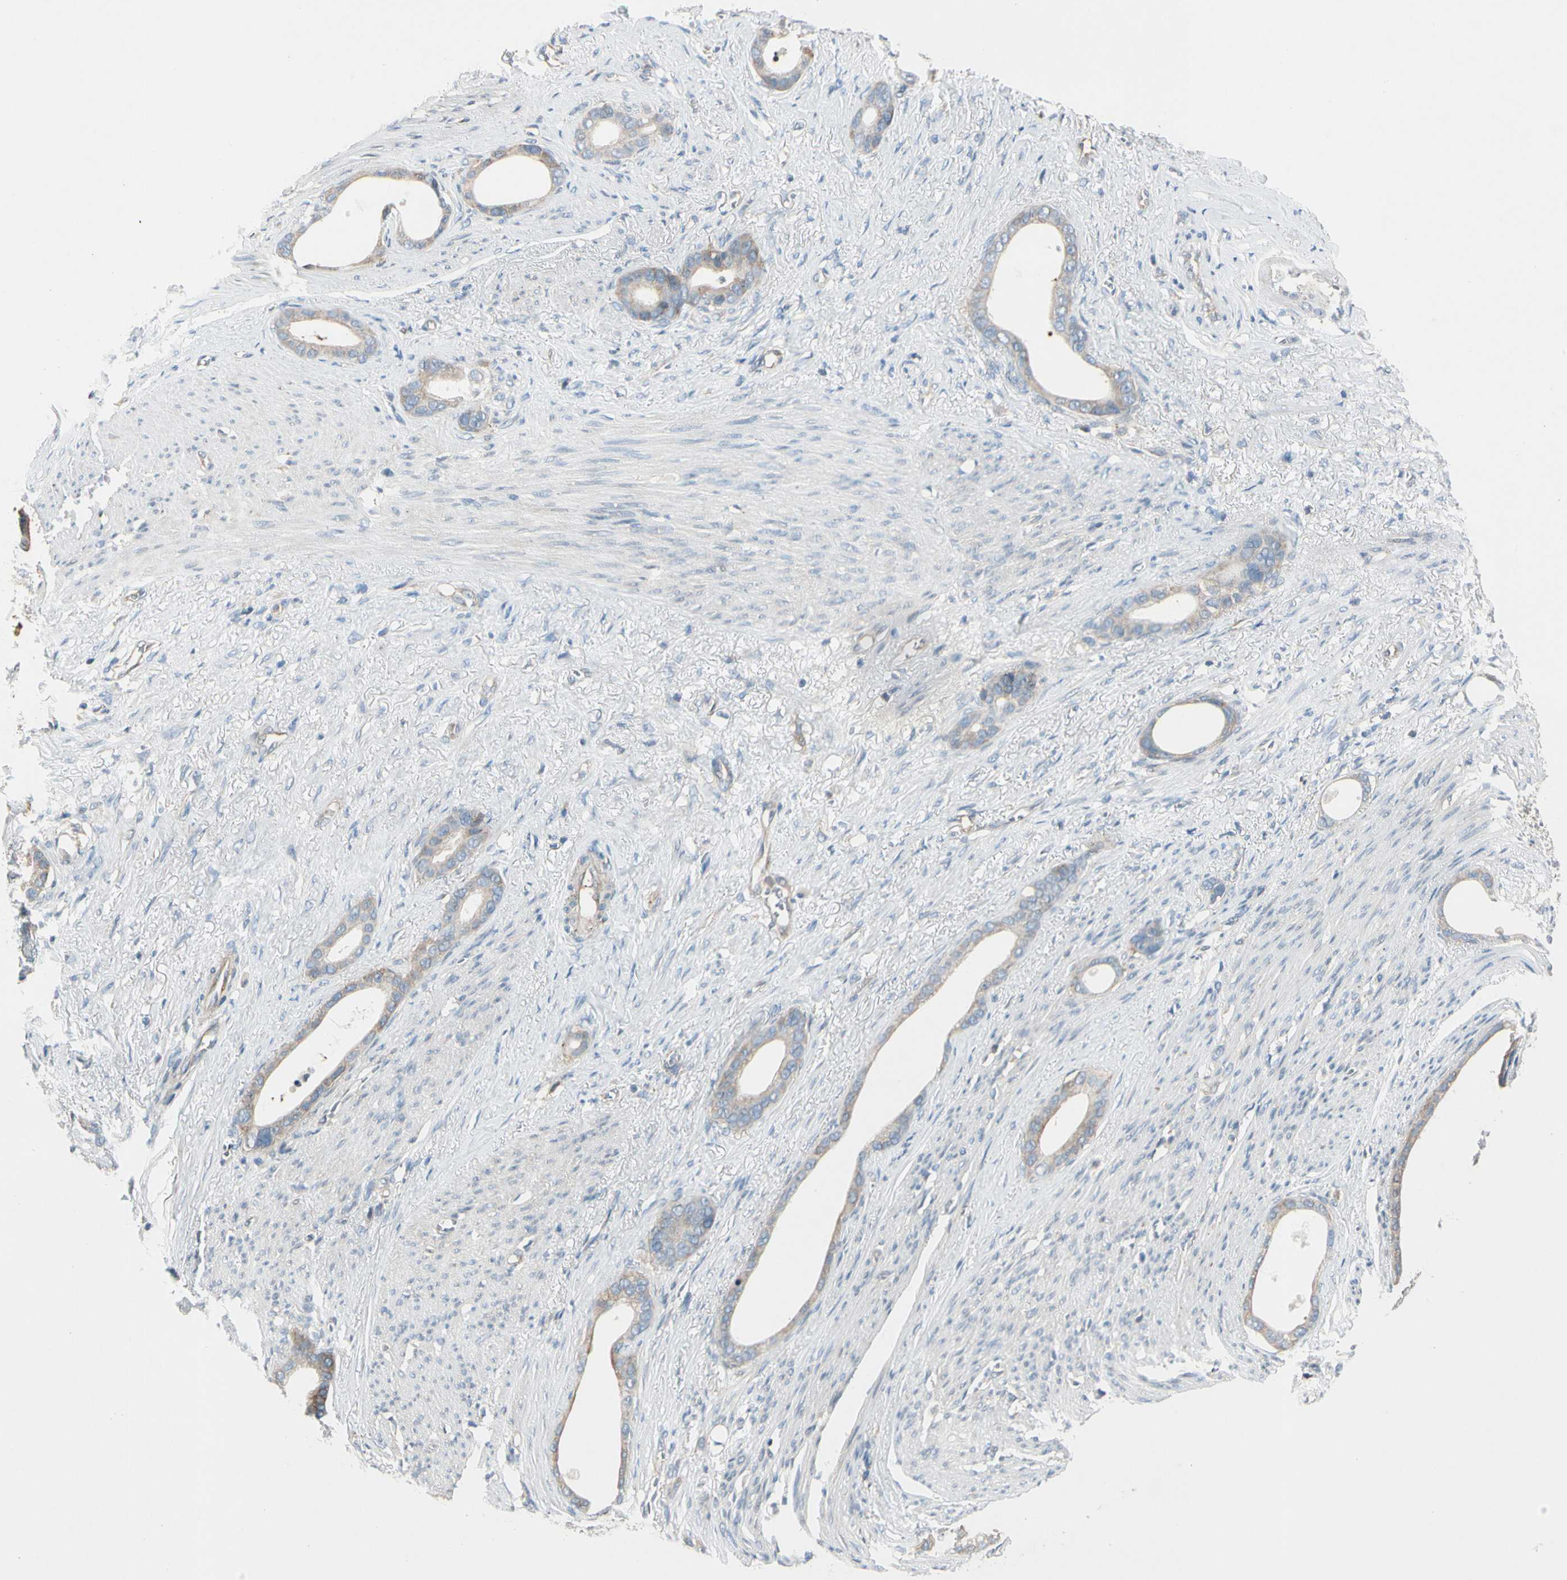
{"staining": {"intensity": "weak", "quantity": ">75%", "location": "cytoplasmic/membranous"}, "tissue": "stomach cancer", "cell_type": "Tumor cells", "image_type": "cancer", "snomed": [{"axis": "morphology", "description": "Adenocarcinoma, NOS"}, {"axis": "topography", "description": "Stomach"}], "caption": "Weak cytoplasmic/membranous expression is appreciated in approximately >75% of tumor cells in stomach adenocarcinoma.", "gene": "CDH6", "patient": {"sex": "female", "age": 75}}